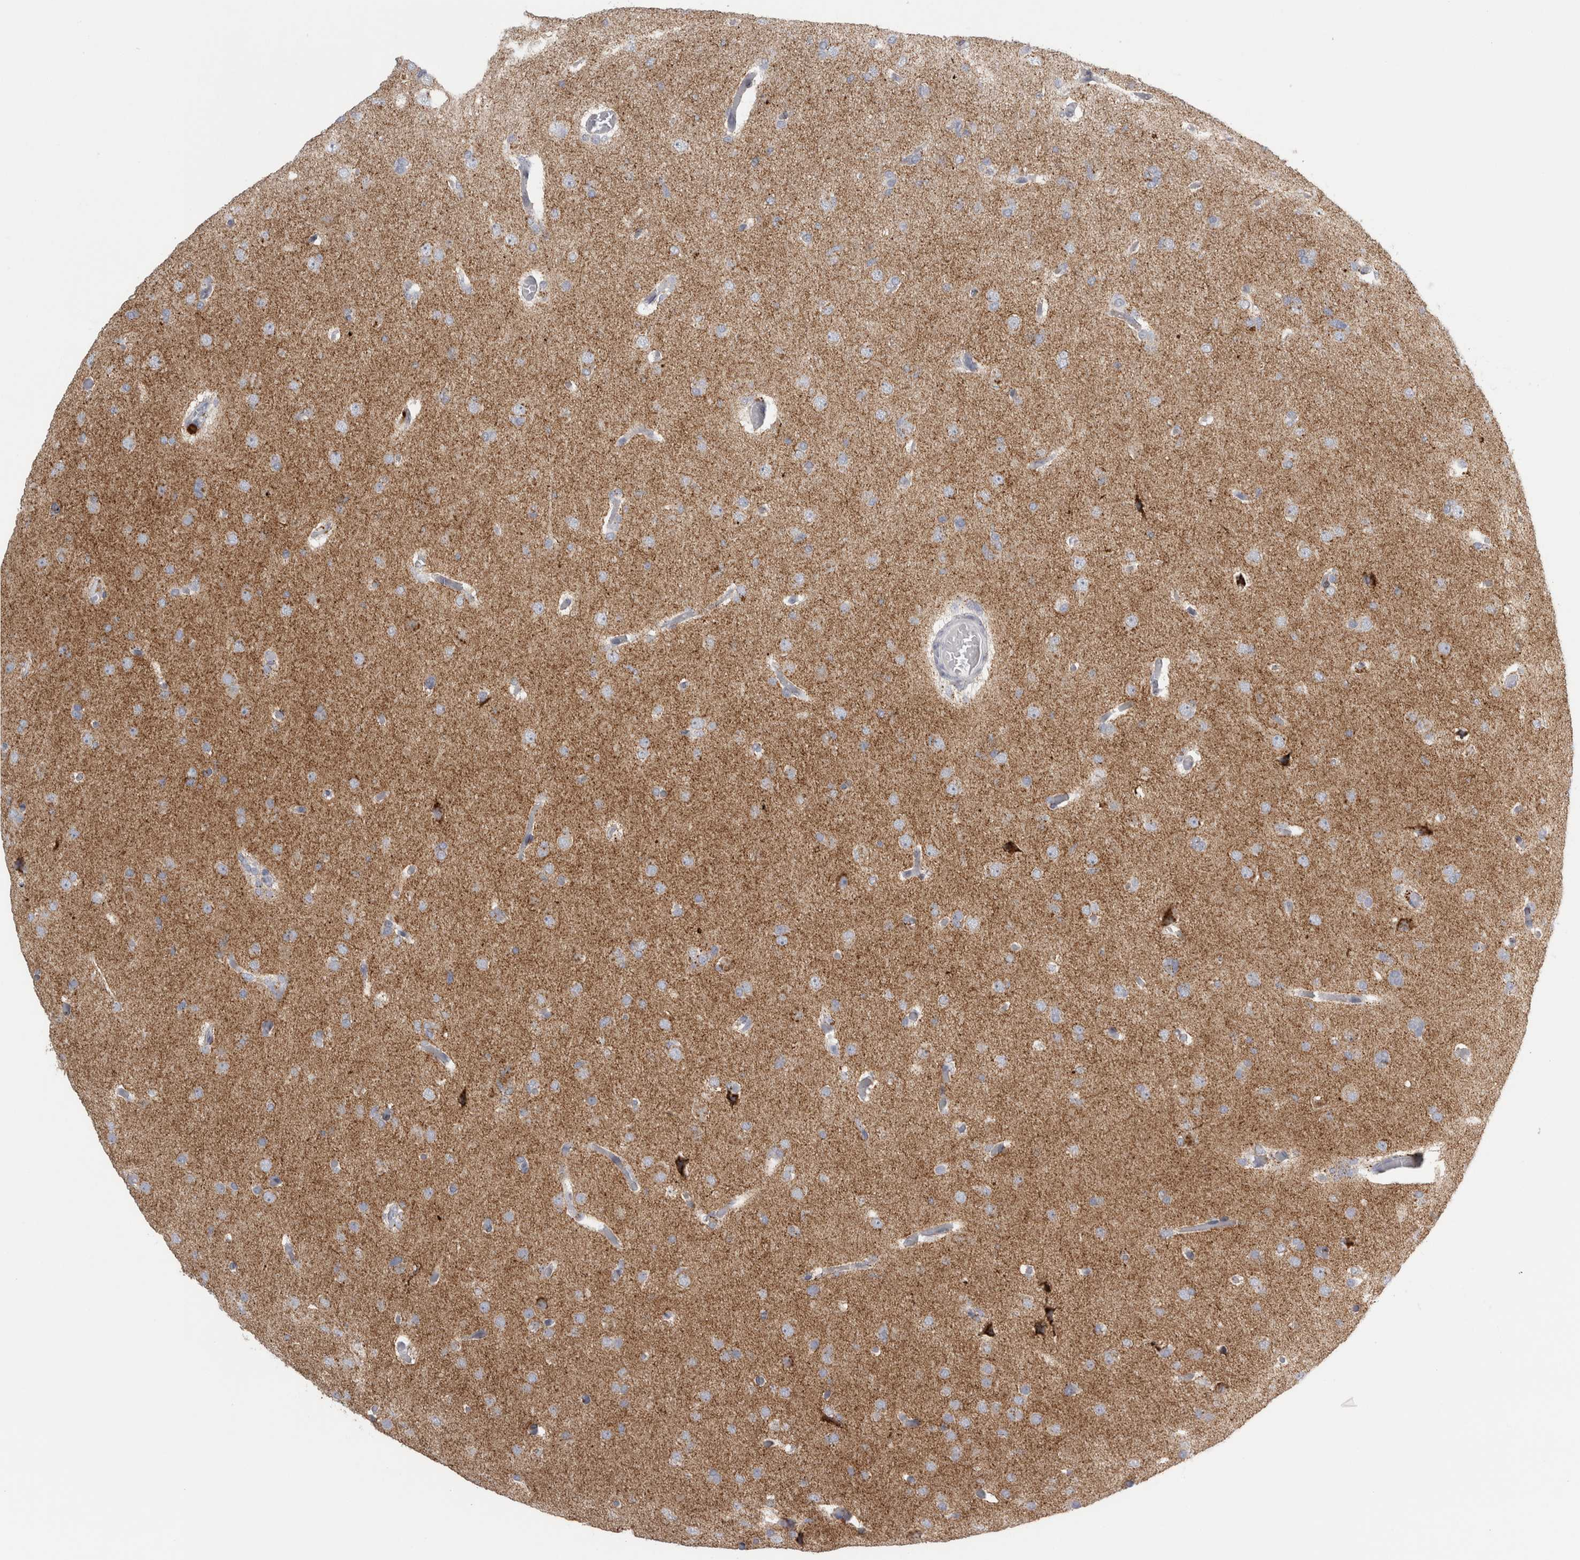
{"staining": {"intensity": "weak", "quantity": "<25%", "location": "cytoplasmic/membranous"}, "tissue": "glioma", "cell_type": "Tumor cells", "image_type": "cancer", "snomed": [{"axis": "morphology", "description": "Glioma, malignant, High grade"}, {"axis": "topography", "description": "Cerebral cortex"}], "caption": "Glioma was stained to show a protein in brown. There is no significant positivity in tumor cells.", "gene": "CPE", "patient": {"sex": "female", "age": 36}}